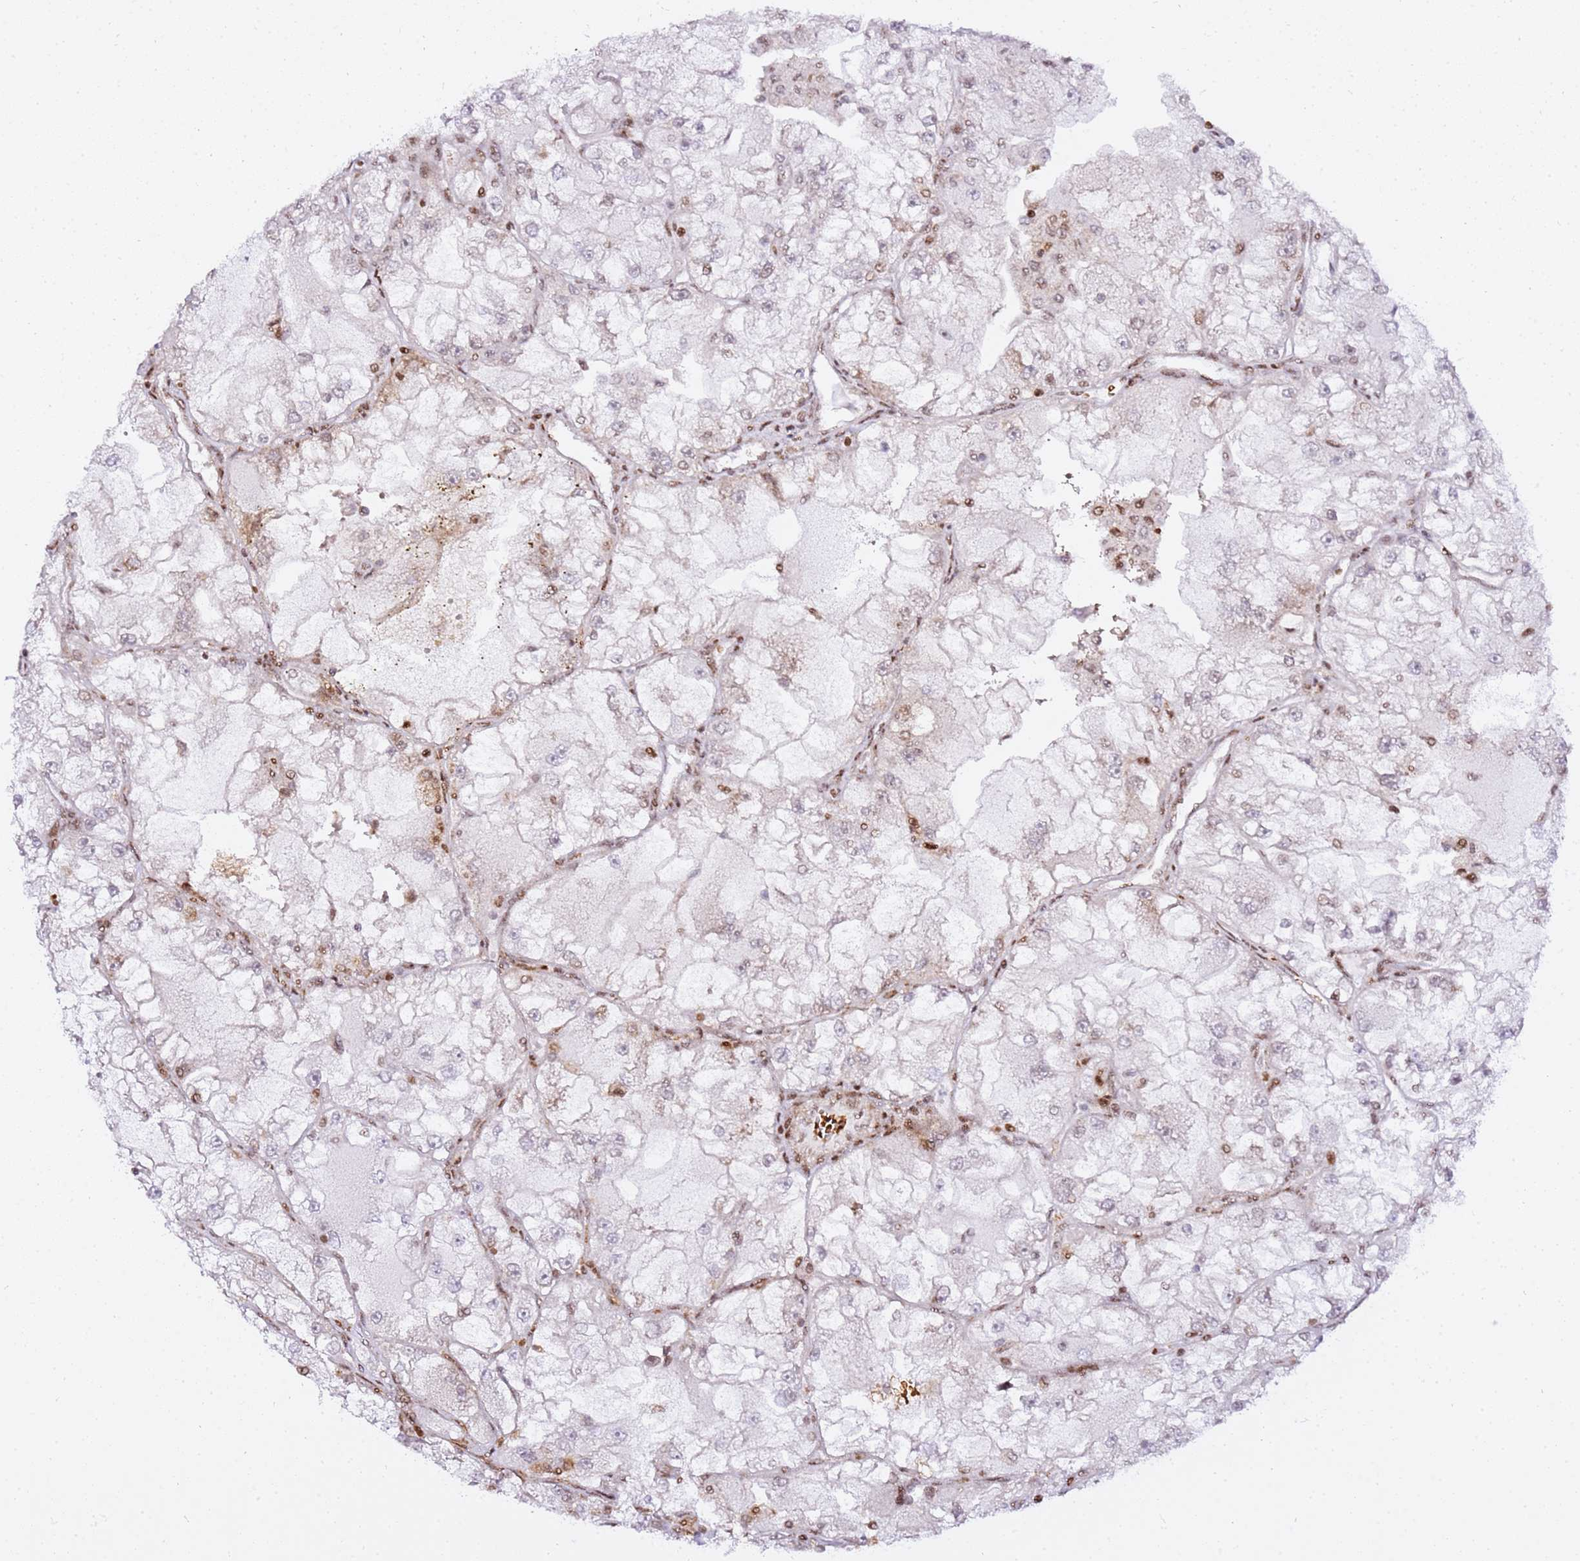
{"staining": {"intensity": "moderate", "quantity": "<25%", "location": "nuclear"}, "tissue": "renal cancer", "cell_type": "Tumor cells", "image_type": "cancer", "snomed": [{"axis": "morphology", "description": "Adenocarcinoma, NOS"}, {"axis": "topography", "description": "Kidney"}], "caption": "Moderate nuclear positivity is appreciated in approximately <25% of tumor cells in renal cancer. Ihc stains the protein of interest in brown and the nuclei are stained blue.", "gene": "GBP2", "patient": {"sex": "female", "age": 72}}